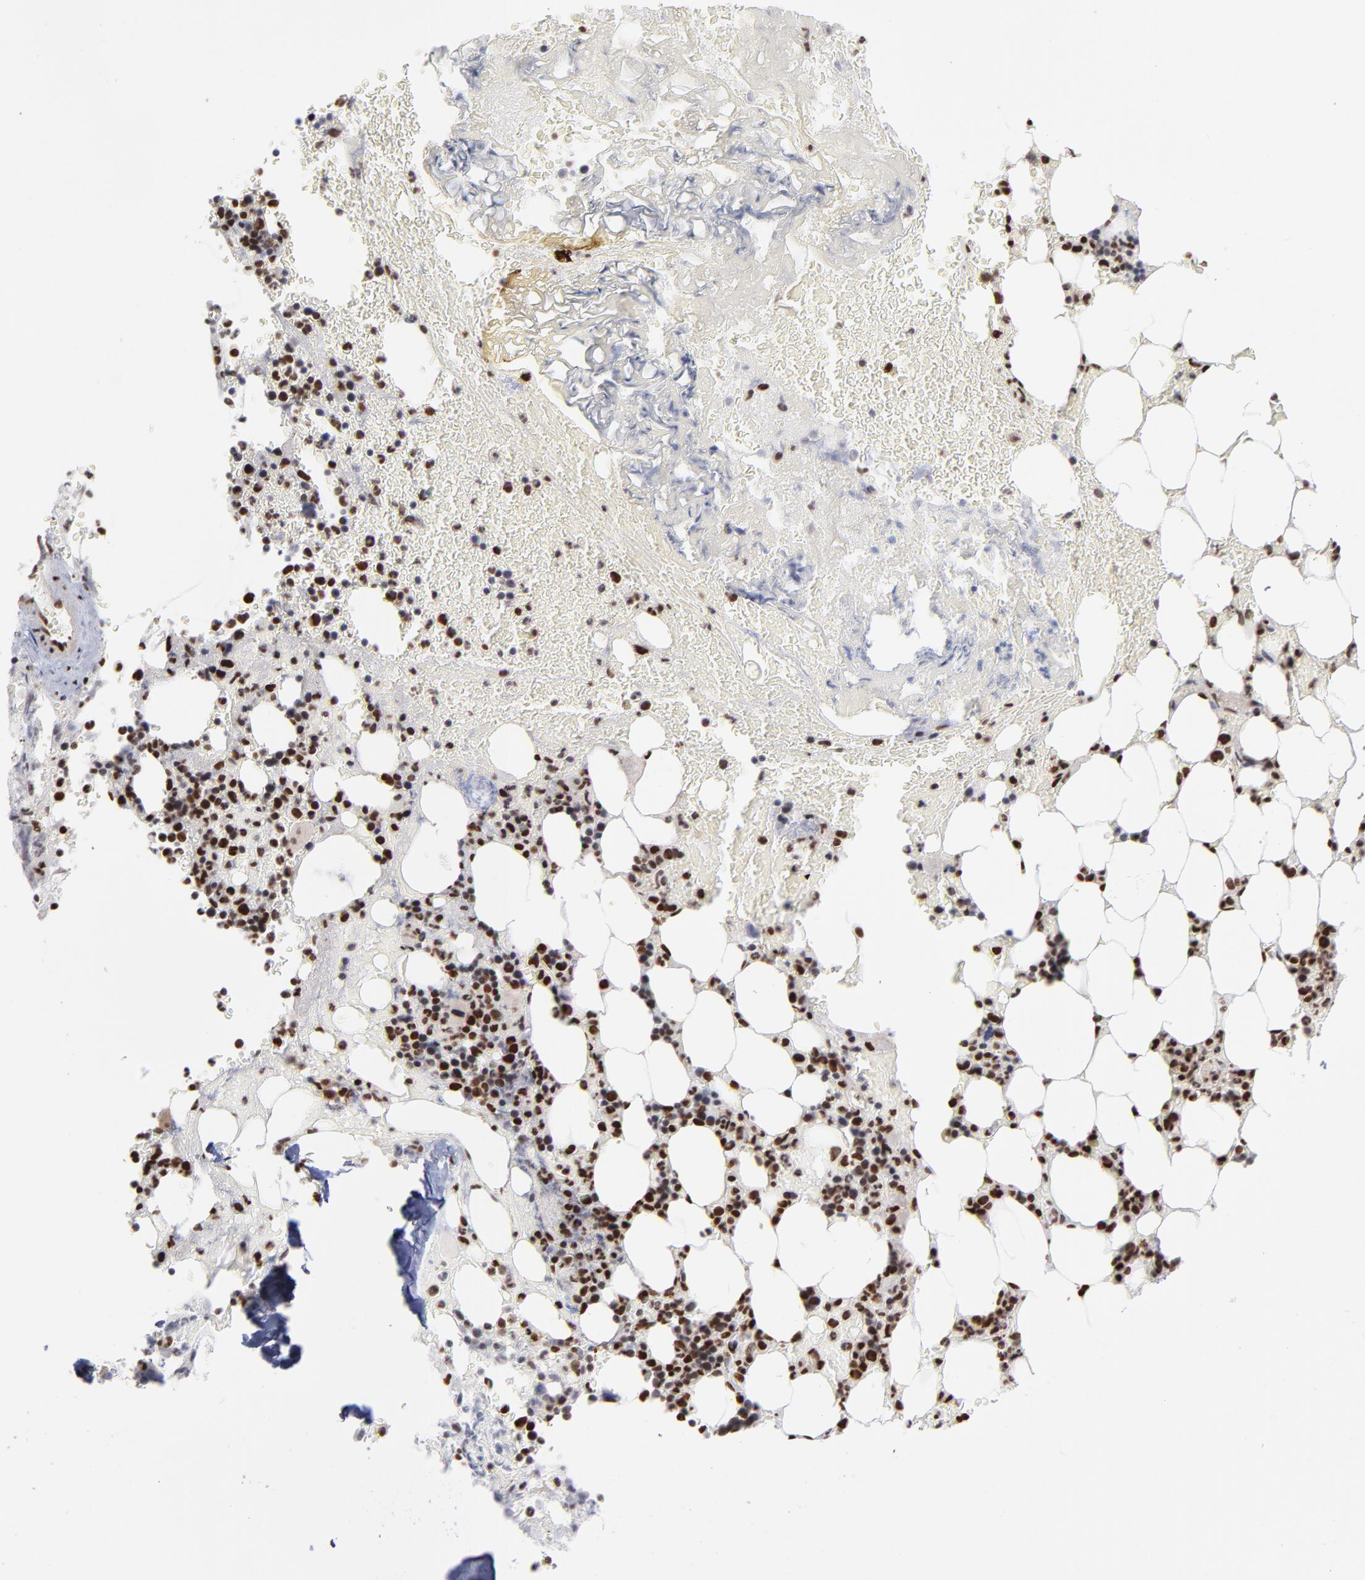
{"staining": {"intensity": "strong", "quantity": ">75%", "location": "nuclear"}, "tissue": "bone marrow", "cell_type": "Hematopoietic cells", "image_type": "normal", "snomed": [{"axis": "morphology", "description": "Normal tissue, NOS"}, {"axis": "topography", "description": "Bone marrow"}], "caption": "IHC staining of unremarkable bone marrow, which demonstrates high levels of strong nuclear expression in about >75% of hematopoietic cells indicating strong nuclear protein staining. The staining was performed using DAB (3,3'-diaminobenzidine) (brown) for protein detection and nuclei were counterstained in hematoxylin (blue).", "gene": "ZNF3", "patient": {"sex": "female", "age": 73}}